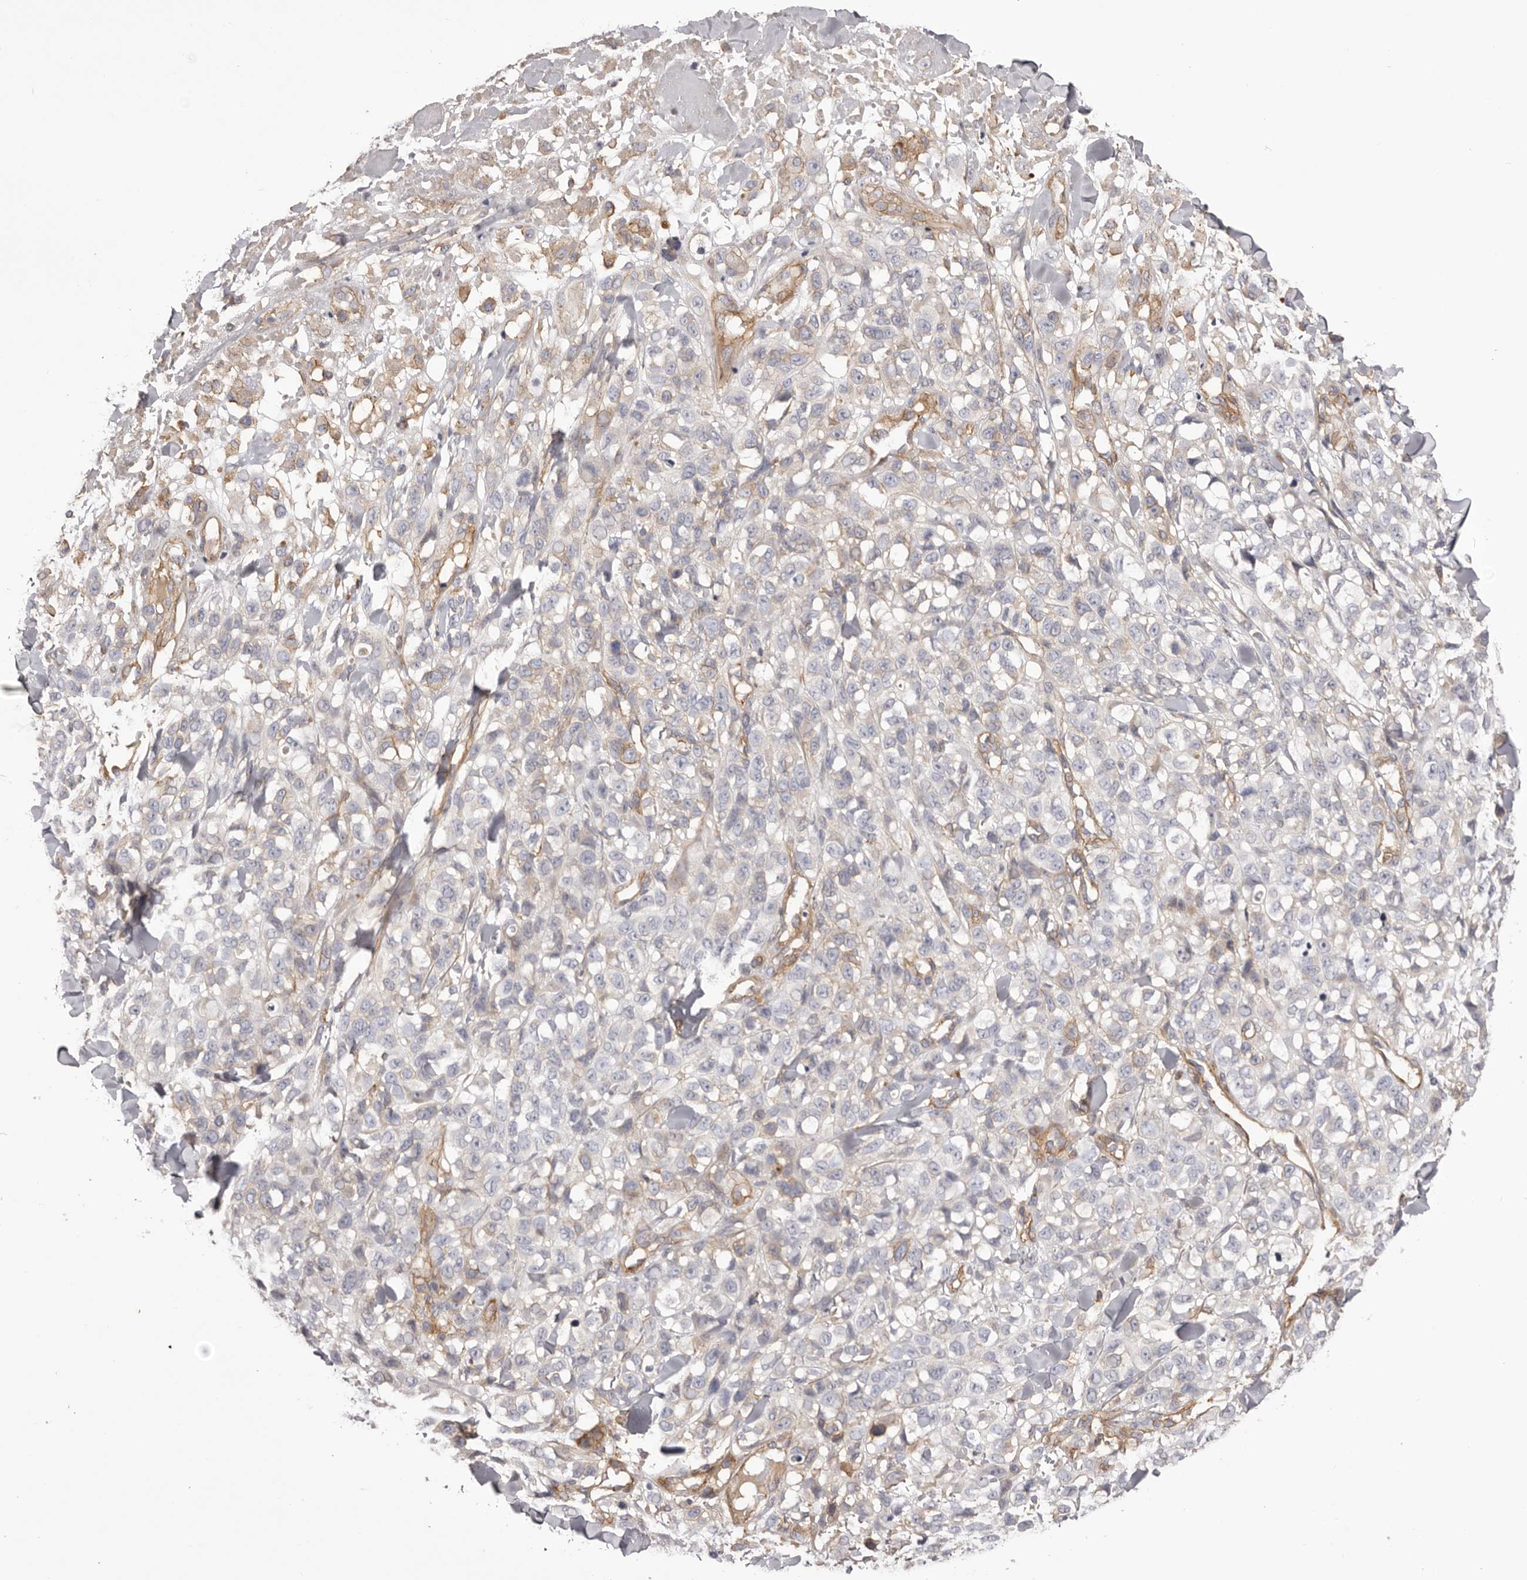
{"staining": {"intensity": "negative", "quantity": "none", "location": "none"}, "tissue": "melanoma", "cell_type": "Tumor cells", "image_type": "cancer", "snomed": [{"axis": "morphology", "description": "Malignant melanoma, Metastatic site"}, {"axis": "topography", "description": "Skin"}], "caption": "The immunohistochemistry (IHC) histopathology image has no significant expression in tumor cells of melanoma tissue. (Brightfield microscopy of DAB immunohistochemistry (IHC) at high magnification).", "gene": "DMRT2", "patient": {"sex": "female", "age": 72}}